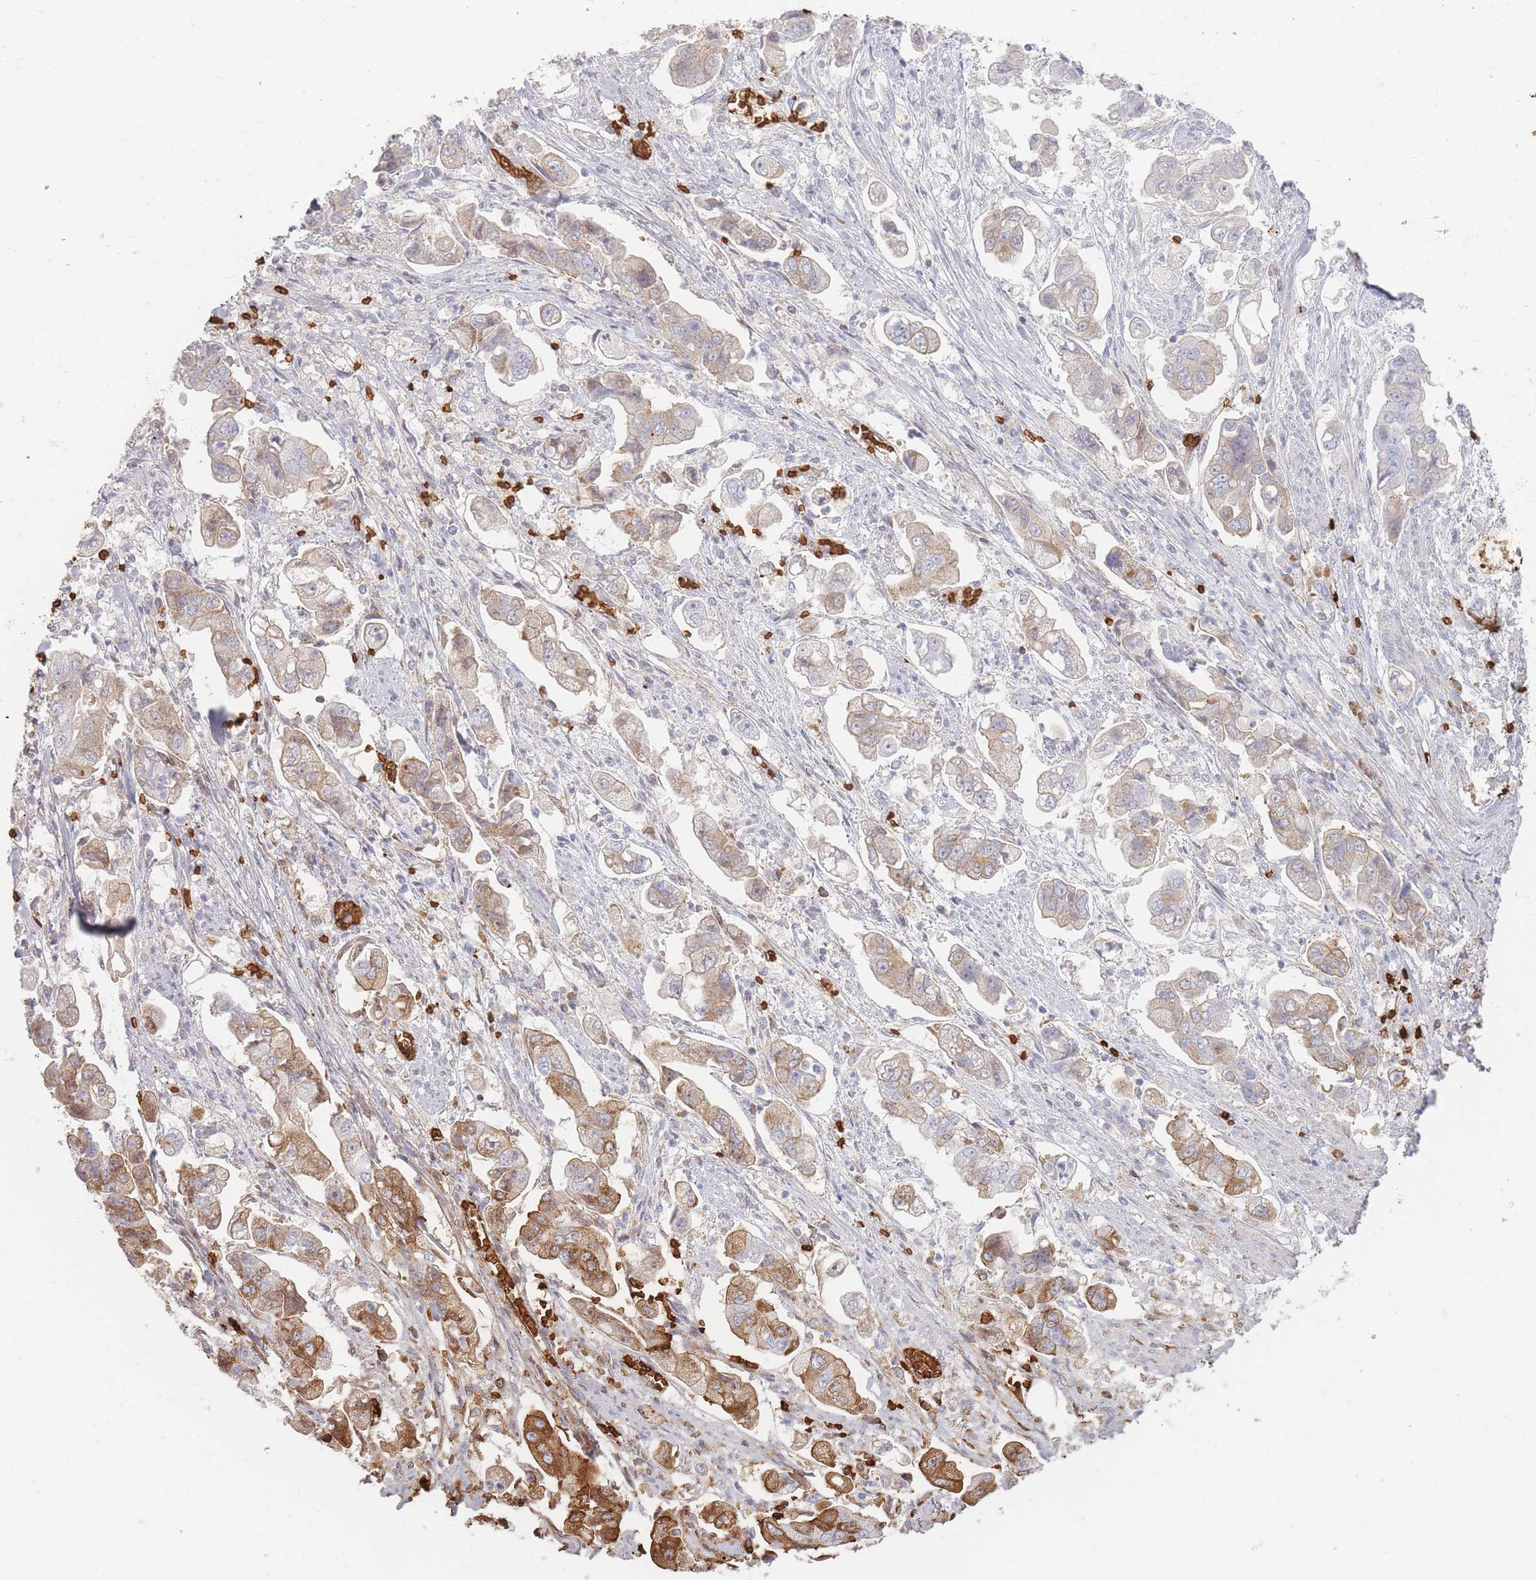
{"staining": {"intensity": "moderate", "quantity": "<25%", "location": "cytoplasmic/membranous"}, "tissue": "stomach cancer", "cell_type": "Tumor cells", "image_type": "cancer", "snomed": [{"axis": "morphology", "description": "Adenocarcinoma, NOS"}, {"axis": "topography", "description": "Stomach"}], "caption": "A low amount of moderate cytoplasmic/membranous positivity is identified in approximately <25% of tumor cells in stomach cancer (adenocarcinoma) tissue.", "gene": "SLC2A6", "patient": {"sex": "male", "age": 62}}